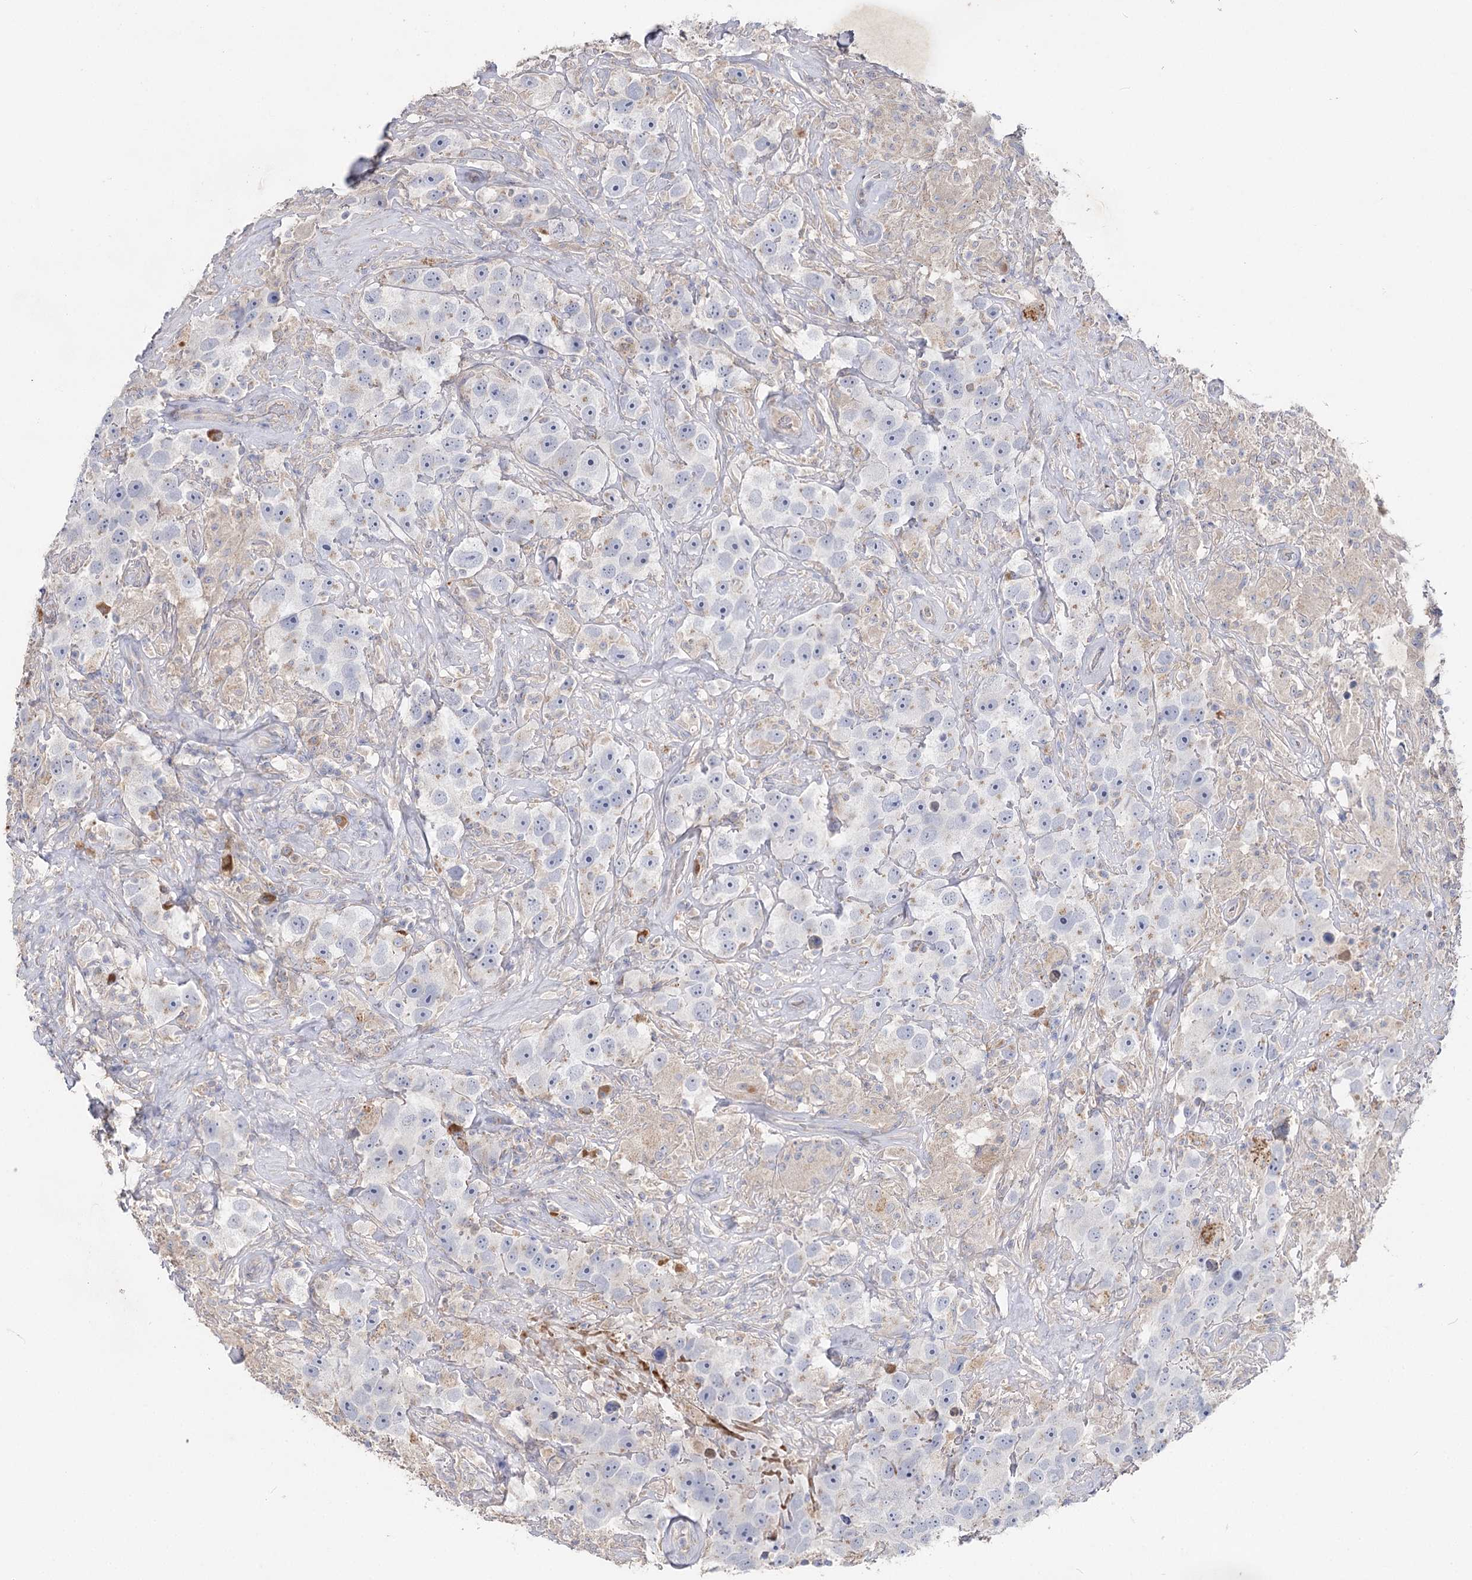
{"staining": {"intensity": "negative", "quantity": "none", "location": "none"}, "tissue": "testis cancer", "cell_type": "Tumor cells", "image_type": "cancer", "snomed": [{"axis": "morphology", "description": "Seminoma, NOS"}, {"axis": "topography", "description": "Testis"}], "caption": "Immunohistochemistry (IHC) image of neoplastic tissue: human testis cancer stained with DAB (3,3'-diaminobenzidine) shows no significant protein positivity in tumor cells. (DAB (3,3'-diaminobenzidine) immunohistochemistry, high magnification).", "gene": "IL1RAP", "patient": {"sex": "male", "age": 49}}